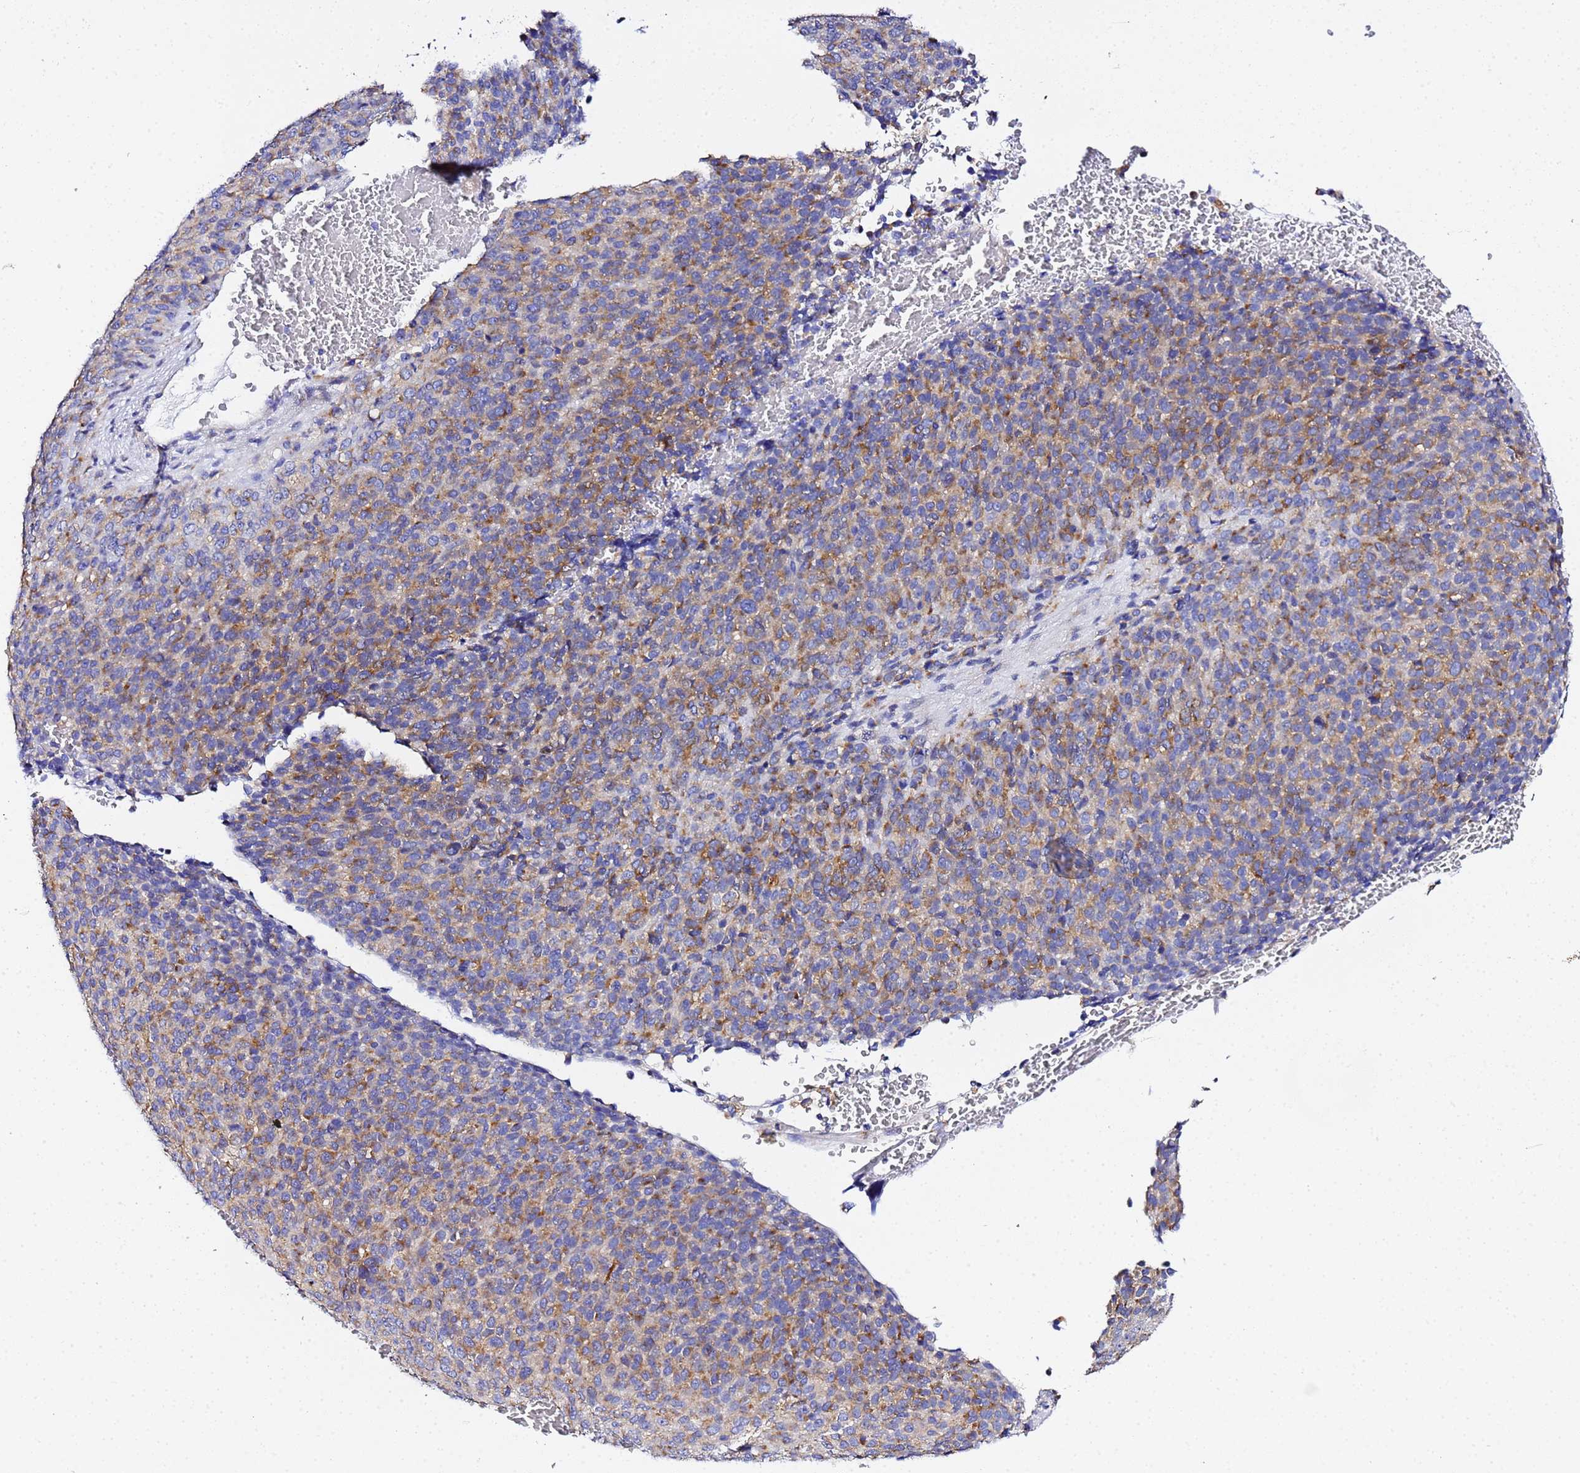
{"staining": {"intensity": "moderate", "quantity": ">75%", "location": "cytoplasmic/membranous"}, "tissue": "melanoma", "cell_type": "Tumor cells", "image_type": "cancer", "snomed": [{"axis": "morphology", "description": "Malignant melanoma, Metastatic site"}, {"axis": "topography", "description": "Brain"}], "caption": "Immunohistochemical staining of malignant melanoma (metastatic site) demonstrates moderate cytoplasmic/membranous protein expression in about >75% of tumor cells. The staining was performed using DAB, with brown indicating positive protein expression. Nuclei are stained blue with hematoxylin.", "gene": "VTI1B", "patient": {"sex": "female", "age": 56}}